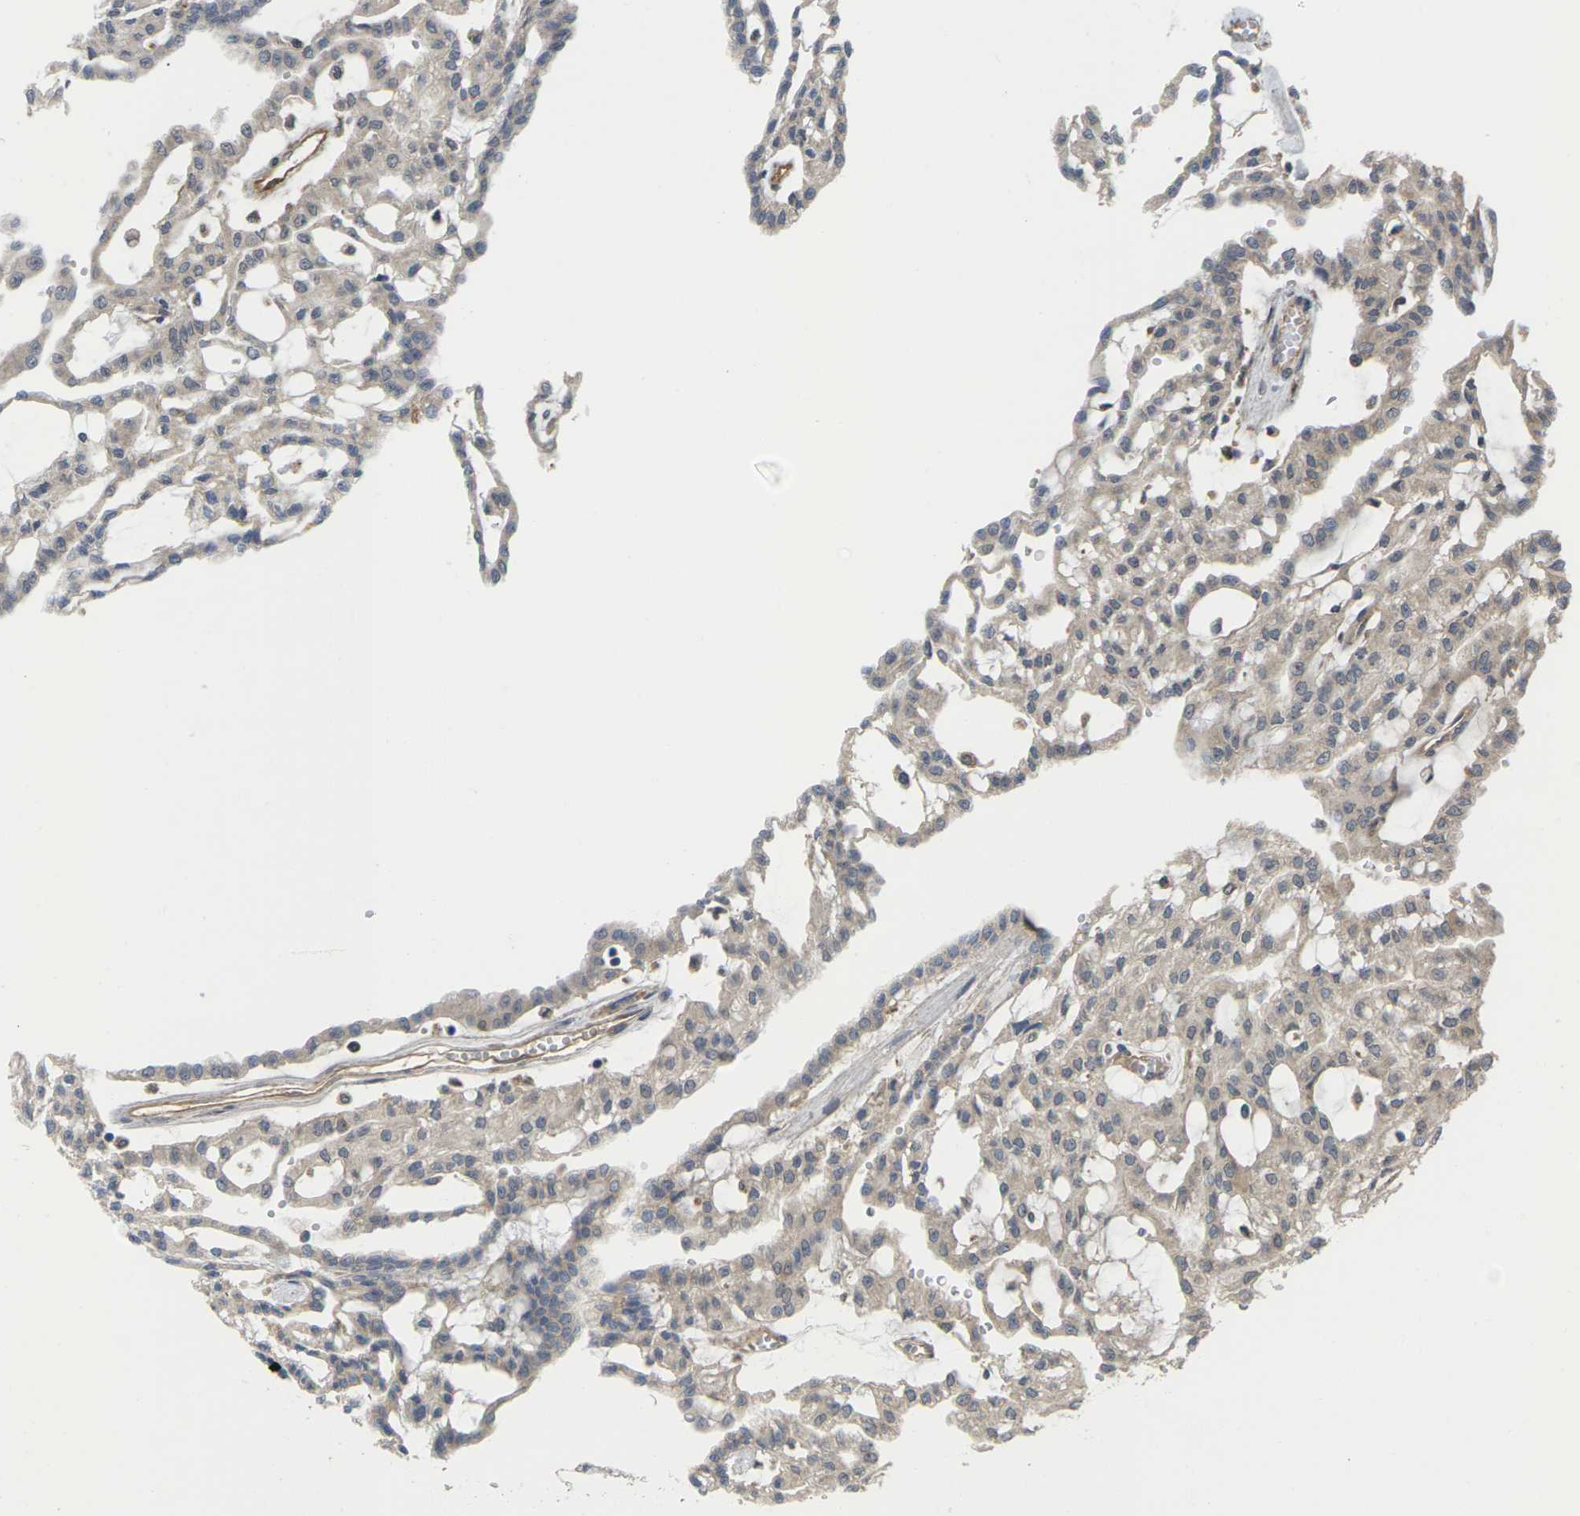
{"staining": {"intensity": "negative", "quantity": "none", "location": "none"}, "tissue": "renal cancer", "cell_type": "Tumor cells", "image_type": "cancer", "snomed": [{"axis": "morphology", "description": "Adenocarcinoma, NOS"}, {"axis": "topography", "description": "Kidney"}], "caption": "DAB (3,3'-diaminobenzidine) immunohistochemical staining of renal adenocarcinoma demonstrates no significant expression in tumor cells.", "gene": "TIAM1", "patient": {"sex": "male", "age": 63}}